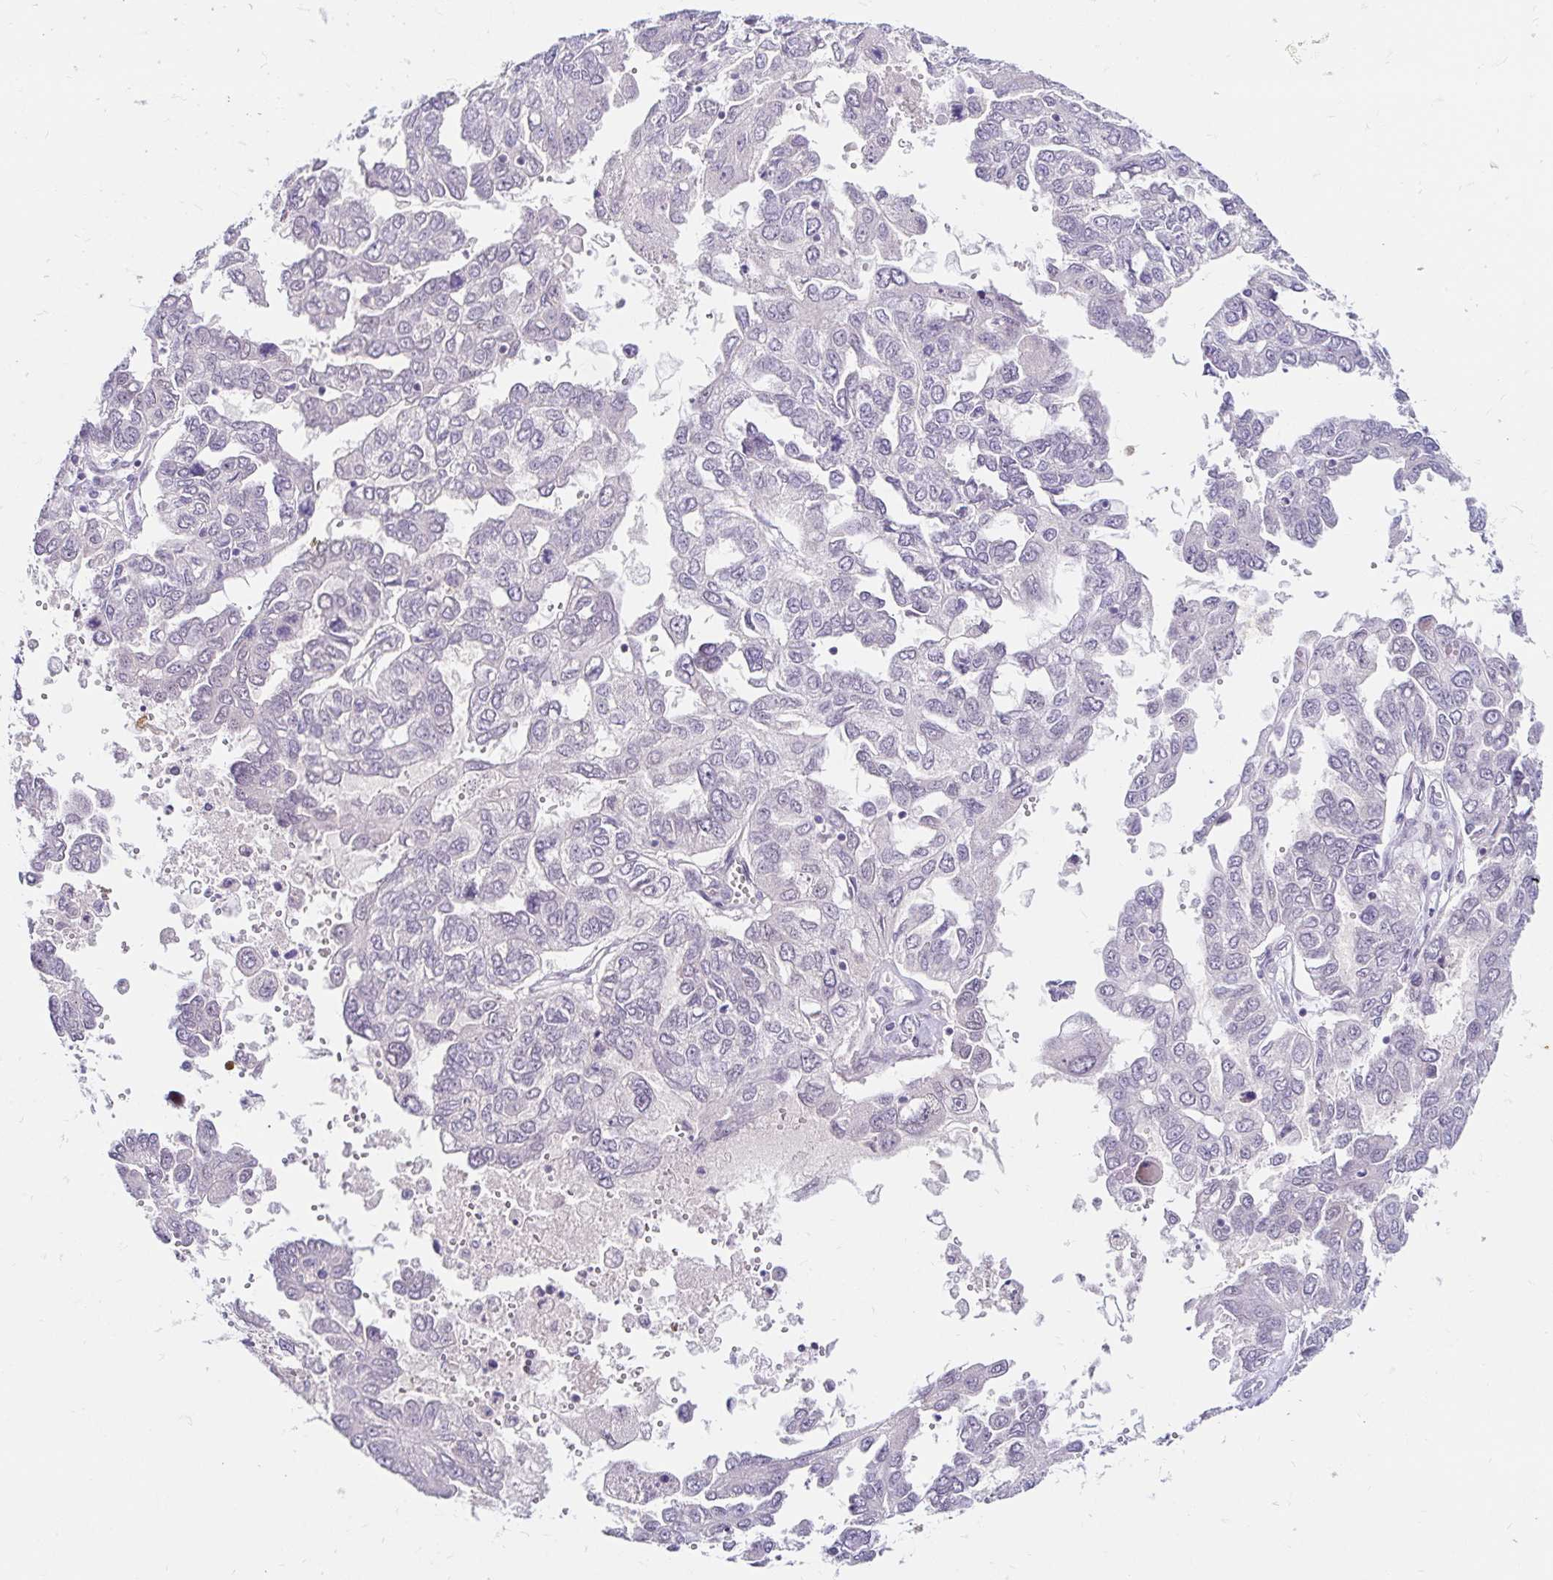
{"staining": {"intensity": "negative", "quantity": "none", "location": "none"}, "tissue": "ovarian cancer", "cell_type": "Tumor cells", "image_type": "cancer", "snomed": [{"axis": "morphology", "description": "Cystadenocarcinoma, serous, NOS"}, {"axis": "topography", "description": "Ovary"}], "caption": "Ovarian cancer (serous cystadenocarcinoma) was stained to show a protein in brown. There is no significant positivity in tumor cells. The staining was performed using DAB (3,3'-diaminobenzidine) to visualize the protein expression in brown, while the nuclei were stained in blue with hematoxylin (Magnification: 20x).", "gene": "GUCY1A1", "patient": {"sex": "female", "age": 53}}